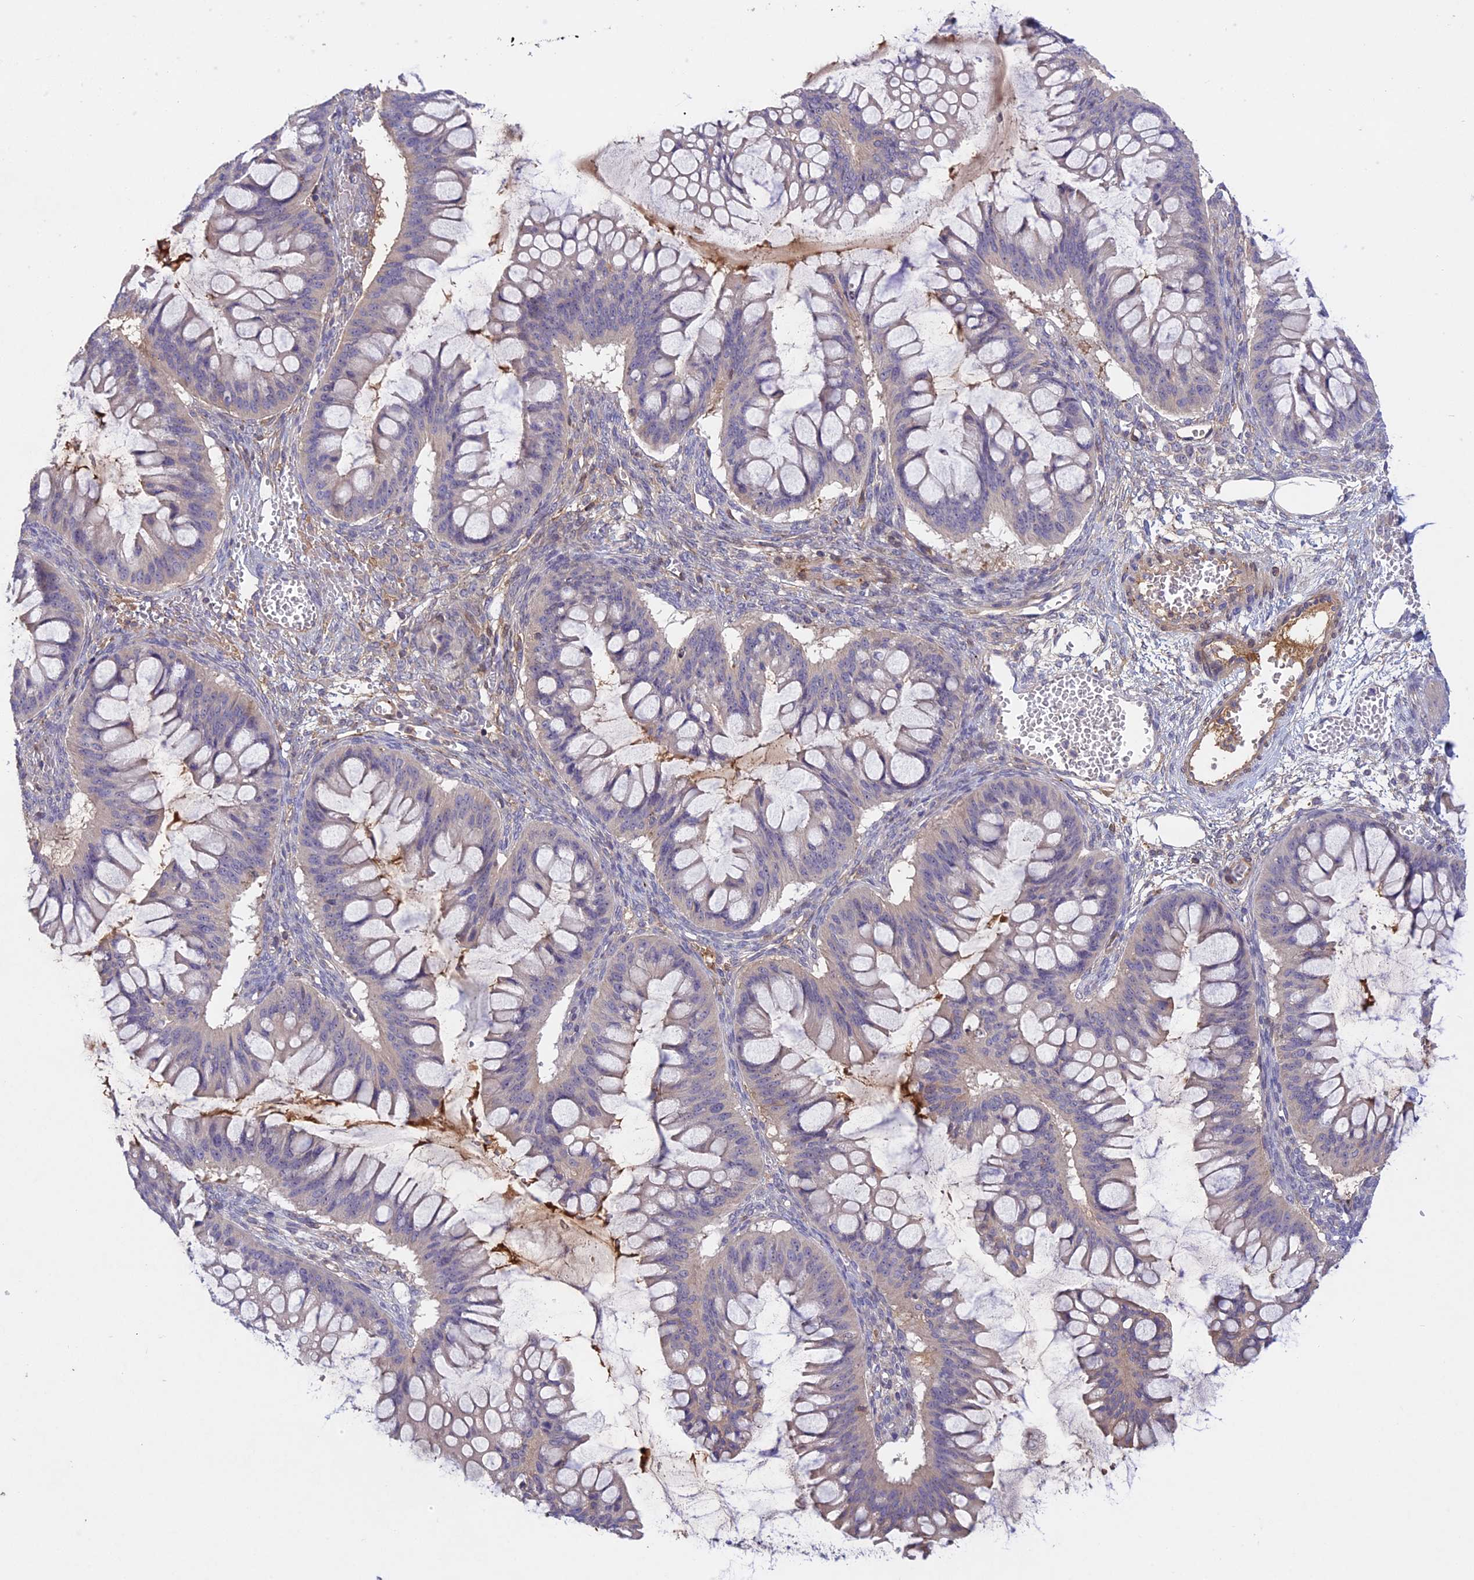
{"staining": {"intensity": "negative", "quantity": "none", "location": "none"}, "tissue": "ovarian cancer", "cell_type": "Tumor cells", "image_type": "cancer", "snomed": [{"axis": "morphology", "description": "Cystadenocarcinoma, mucinous, NOS"}, {"axis": "topography", "description": "Ovary"}], "caption": "Immunohistochemistry (IHC) photomicrograph of ovarian mucinous cystadenocarcinoma stained for a protein (brown), which displays no positivity in tumor cells.", "gene": "ADO", "patient": {"sex": "female", "age": 73}}